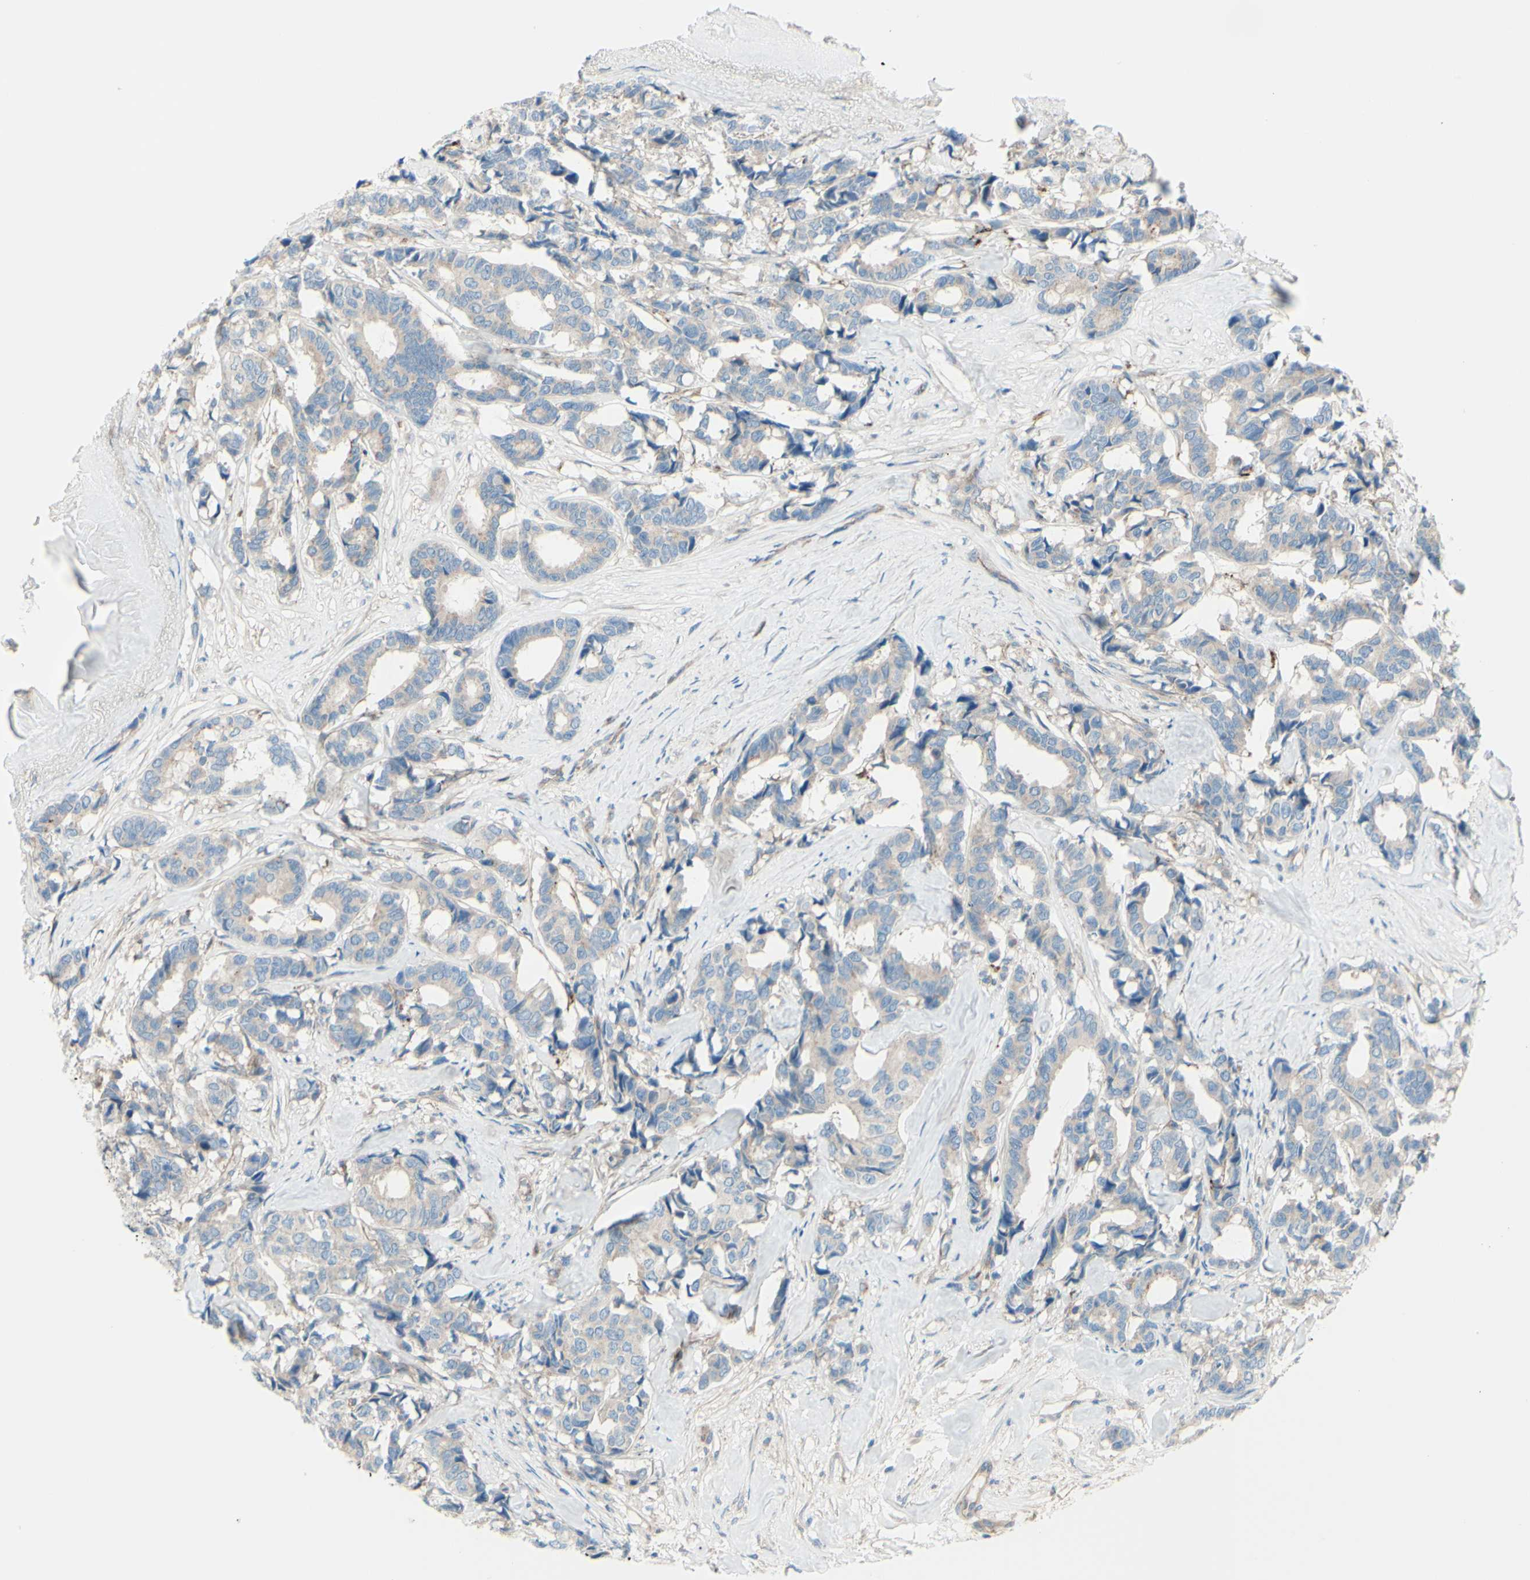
{"staining": {"intensity": "weak", "quantity": ">75%", "location": "cytoplasmic/membranous"}, "tissue": "breast cancer", "cell_type": "Tumor cells", "image_type": "cancer", "snomed": [{"axis": "morphology", "description": "Duct carcinoma"}, {"axis": "topography", "description": "Breast"}], "caption": "Approximately >75% of tumor cells in breast cancer demonstrate weak cytoplasmic/membranous protein staining as visualized by brown immunohistochemical staining.", "gene": "PCDHGA2", "patient": {"sex": "female", "age": 87}}